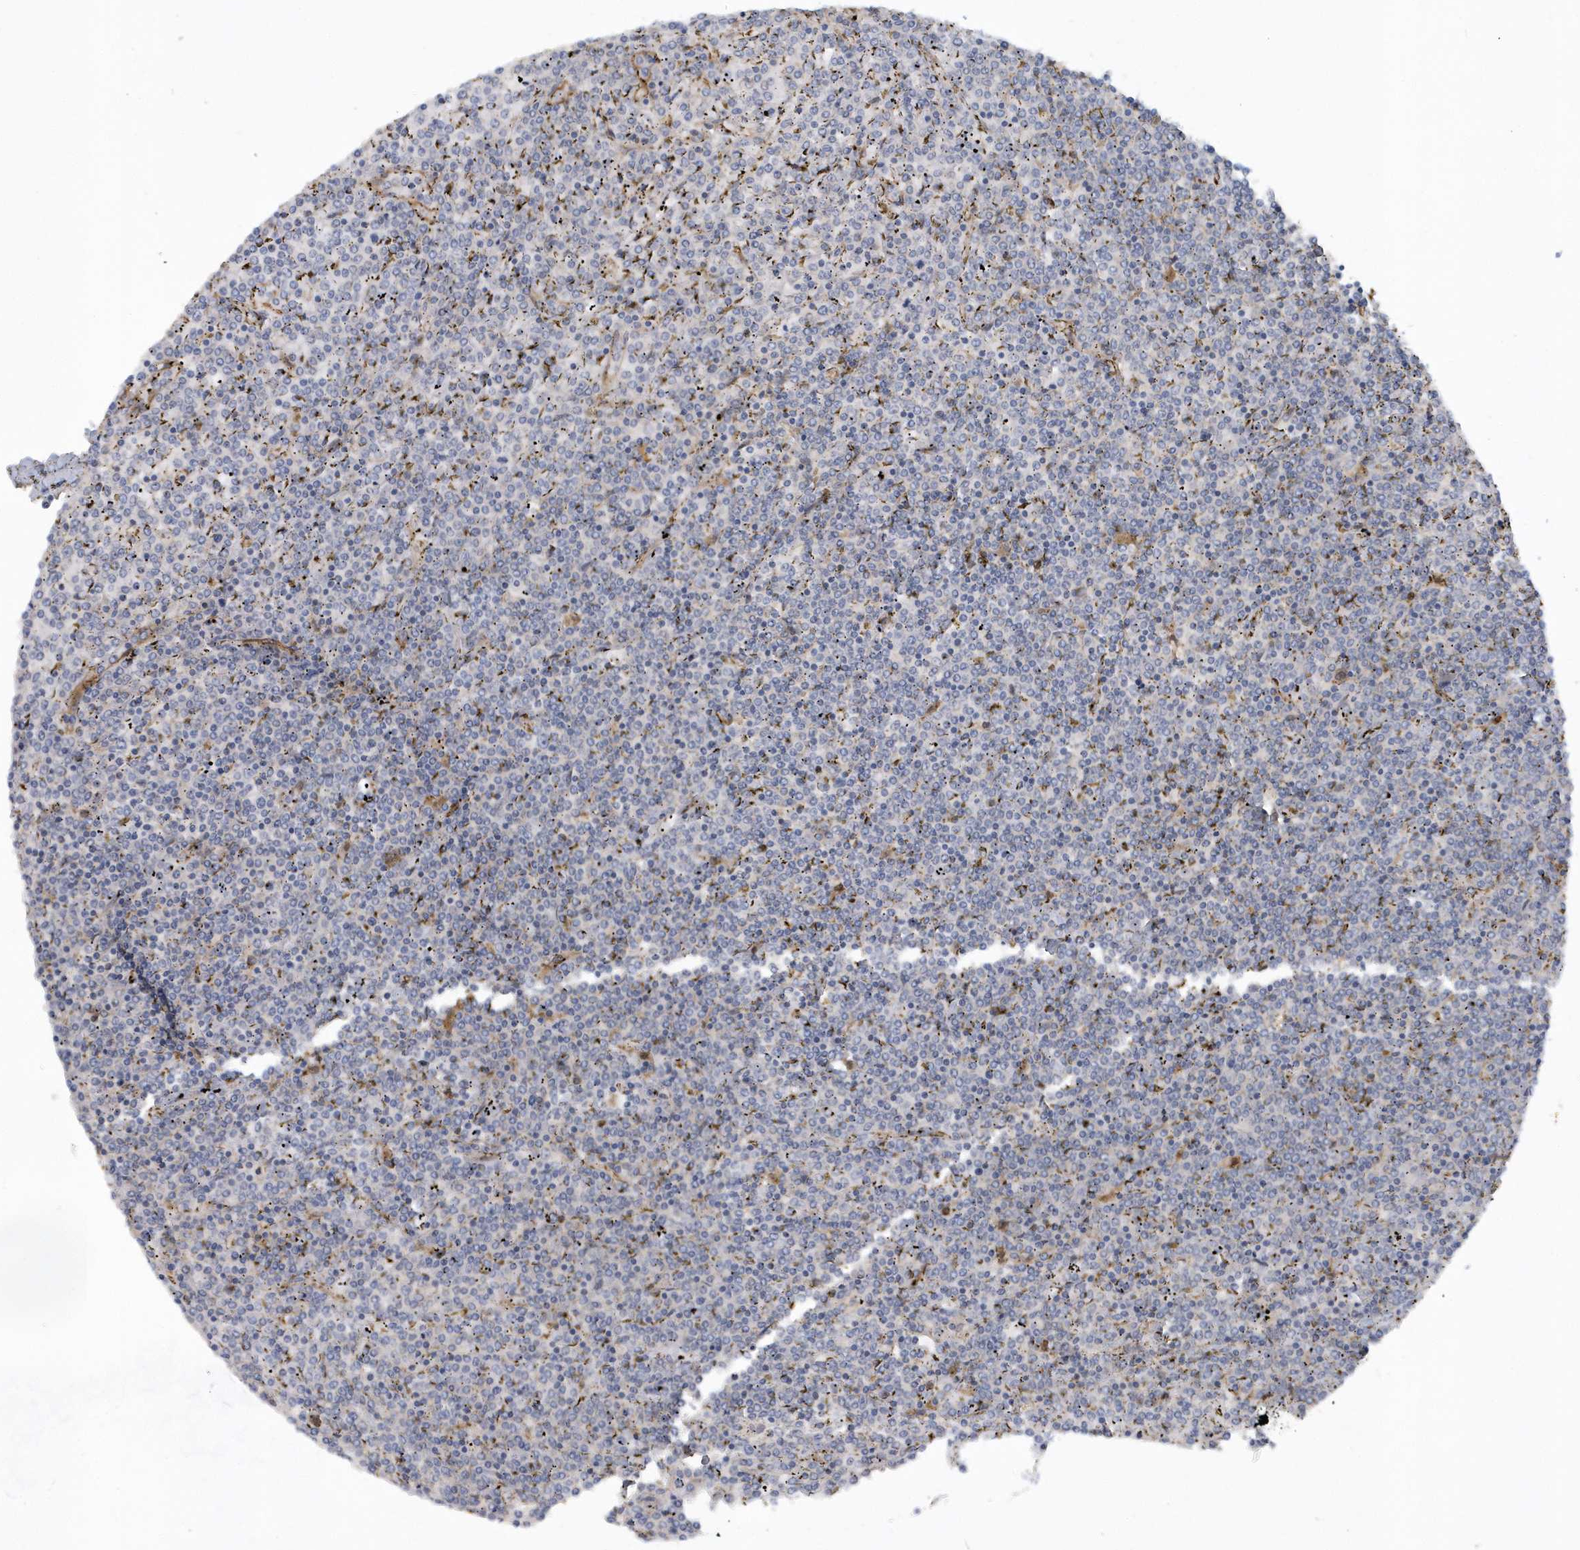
{"staining": {"intensity": "negative", "quantity": "none", "location": "none"}, "tissue": "lymphoma", "cell_type": "Tumor cells", "image_type": "cancer", "snomed": [{"axis": "morphology", "description": "Malignant lymphoma, non-Hodgkin's type, Low grade"}, {"axis": "topography", "description": "Spleen"}], "caption": "Micrograph shows no protein expression in tumor cells of lymphoma tissue.", "gene": "RAI14", "patient": {"sex": "female", "age": 19}}